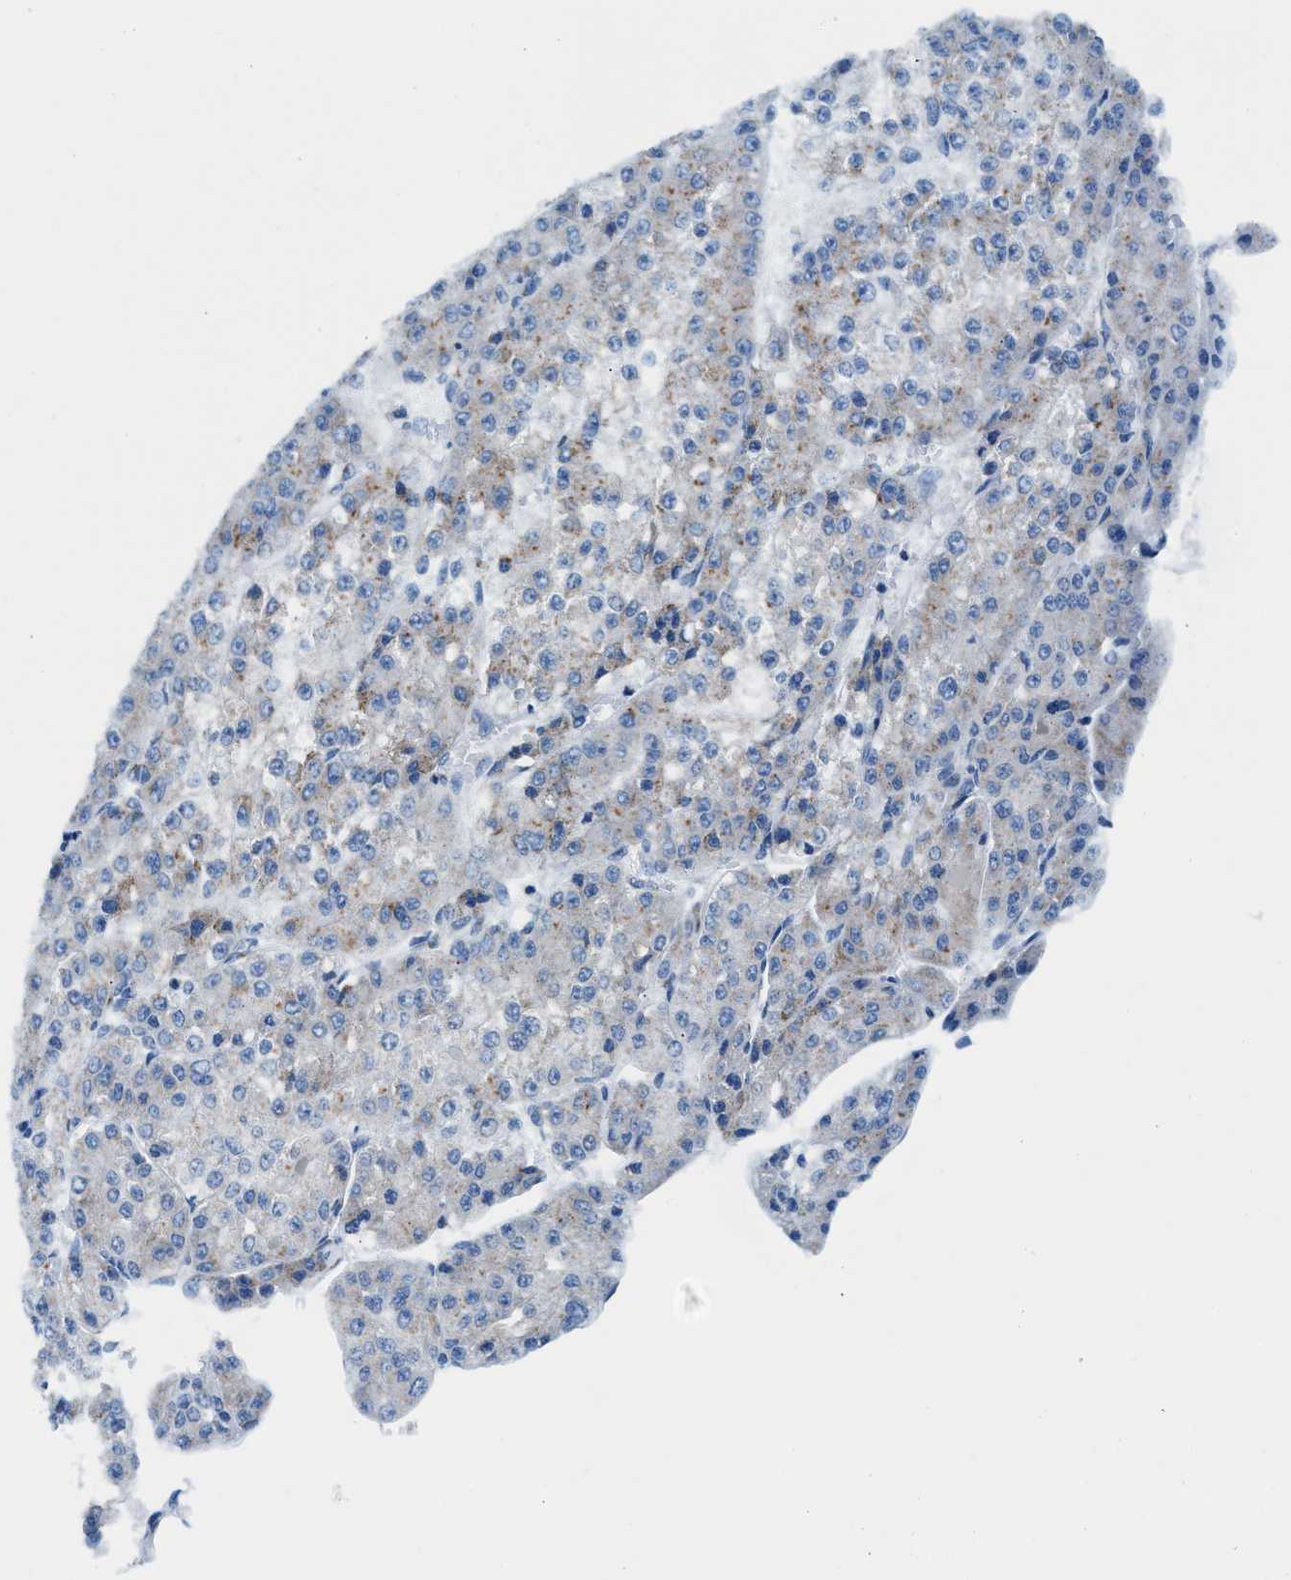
{"staining": {"intensity": "weak", "quantity": "25%-75%", "location": "cytoplasmic/membranous"}, "tissue": "liver cancer", "cell_type": "Tumor cells", "image_type": "cancer", "snomed": [{"axis": "morphology", "description": "Carcinoma, Hepatocellular, NOS"}, {"axis": "topography", "description": "Liver"}], "caption": "Immunohistochemical staining of liver hepatocellular carcinoma shows low levels of weak cytoplasmic/membranous protein staining in about 25%-75% of tumor cells. (IHC, brightfield microscopy, high magnification).", "gene": "VPS53", "patient": {"sex": "female", "age": 73}}